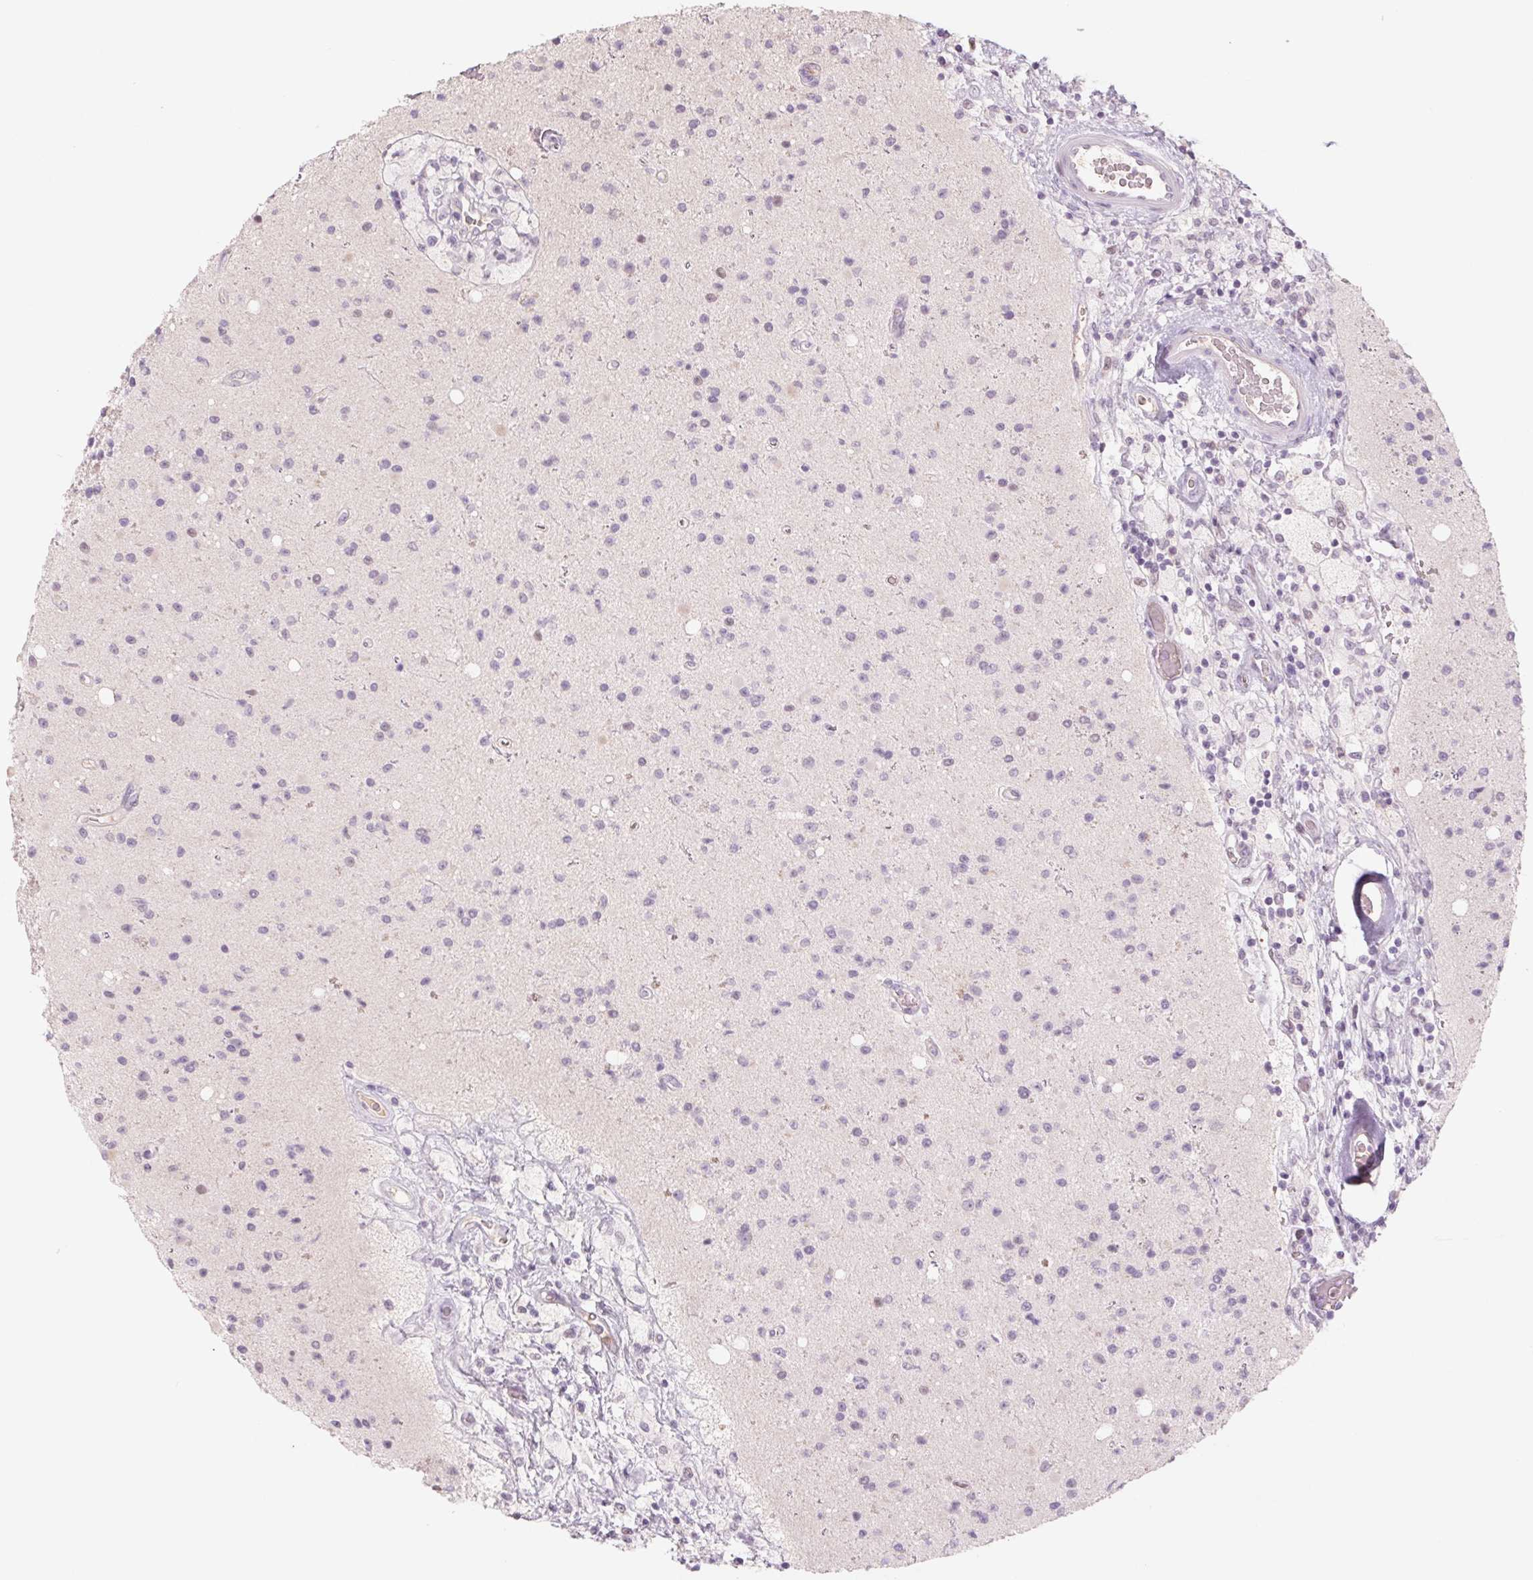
{"staining": {"intensity": "negative", "quantity": "none", "location": "none"}, "tissue": "glioma", "cell_type": "Tumor cells", "image_type": "cancer", "snomed": [{"axis": "morphology", "description": "Glioma, malignant, High grade"}, {"axis": "topography", "description": "Brain"}], "caption": "Immunohistochemistry photomicrograph of neoplastic tissue: human malignant glioma (high-grade) stained with DAB shows no significant protein positivity in tumor cells.", "gene": "KRT1", "patient": {"sex": "male", "age": 36}}